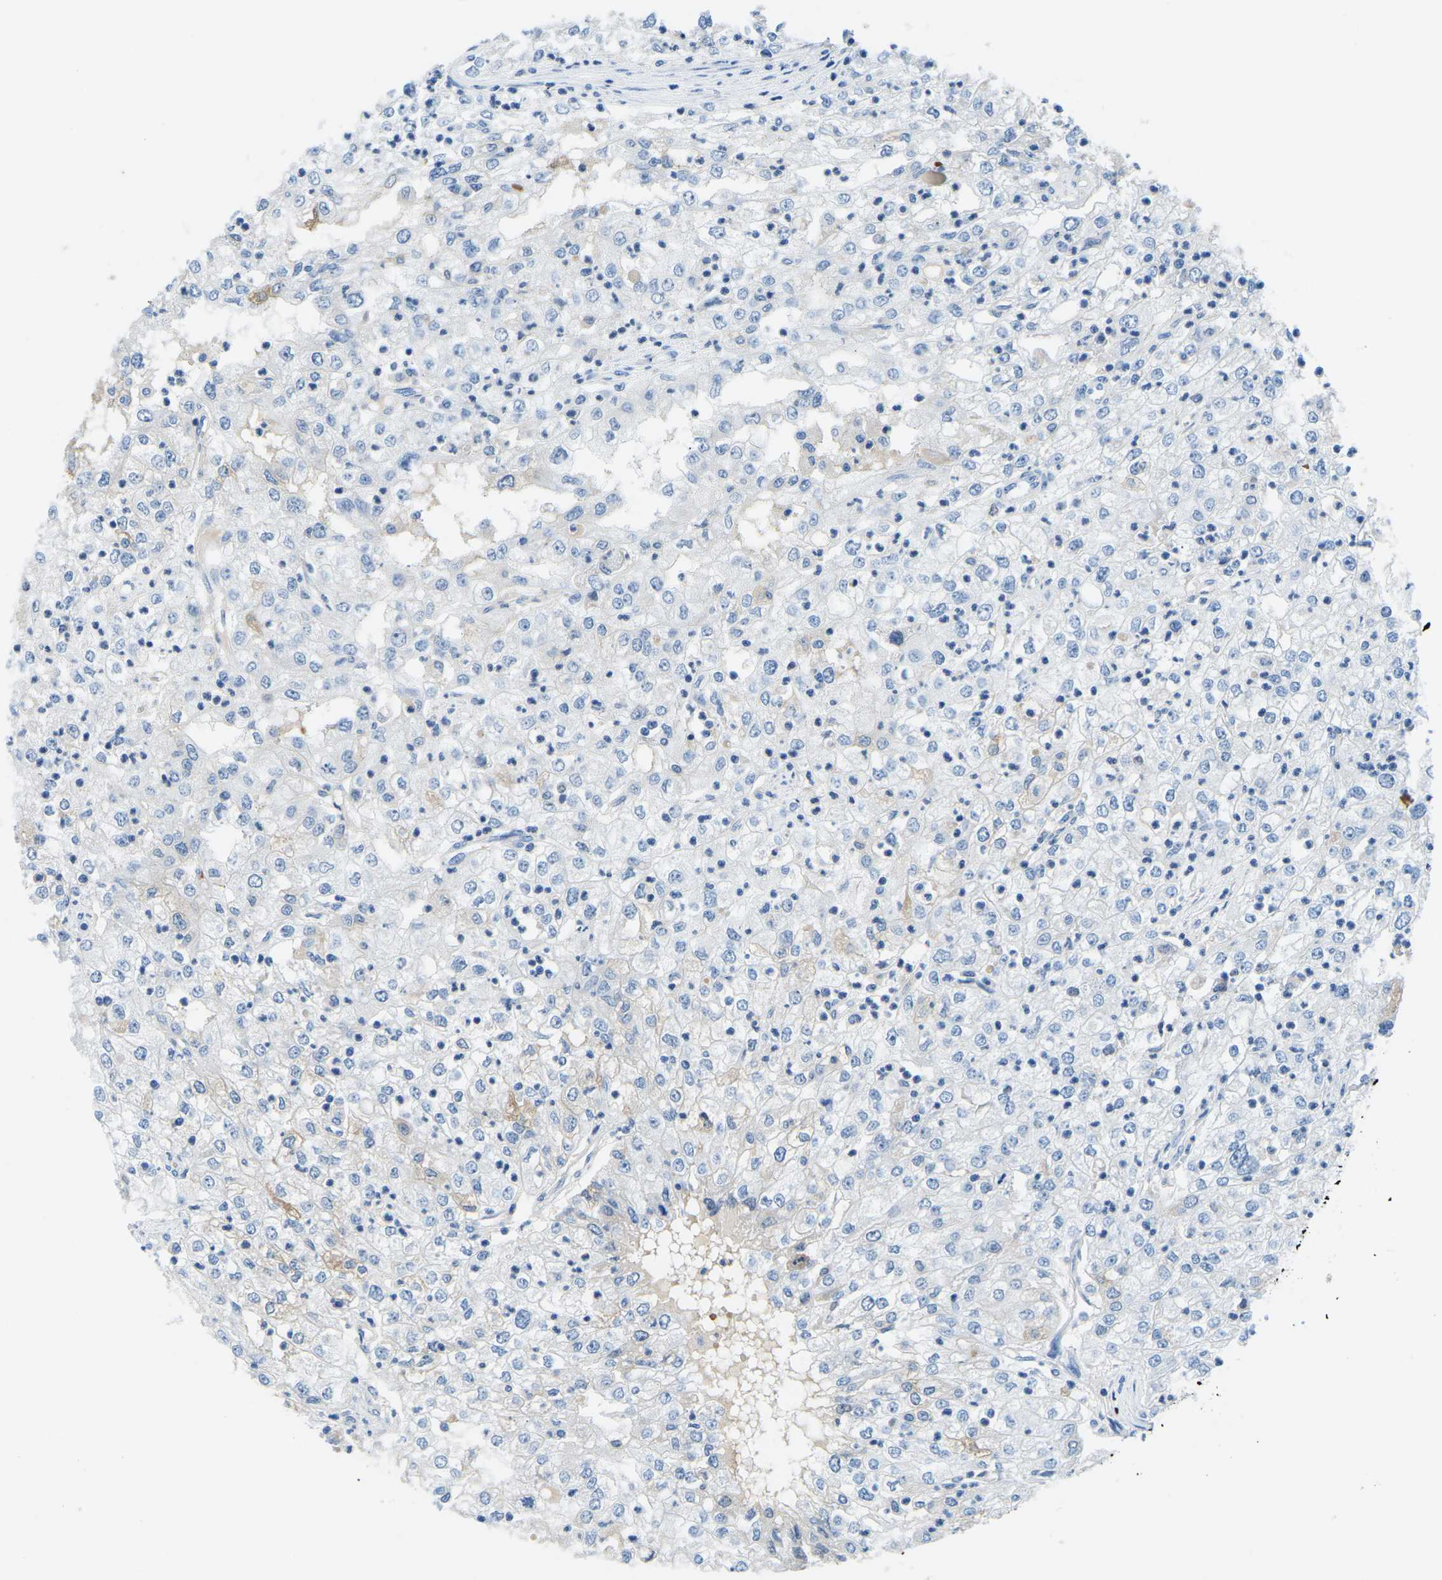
{"staining": {"intensity": "weak", "quantity": "<25%", "location": "cytoplasmic/membranous"}, "tissue": "renal cancer", "cell_type": "Tumor cells", "image_type": "cancer", "snomed": [{"axis": "morphology", "description": "Adenocarcinoma, NOS"}, {"axis": "topography", "description": "Kidney"}], "caption": "Immunohistochemistry image of human renal cancer (adenocarcinoma) stained for a protein (brown), which demonstrates no staining in tumor cells. Nuclei are stained in blue.", "gene": "TM6SF1", "patient": {"sex": "female", "age": 54}}